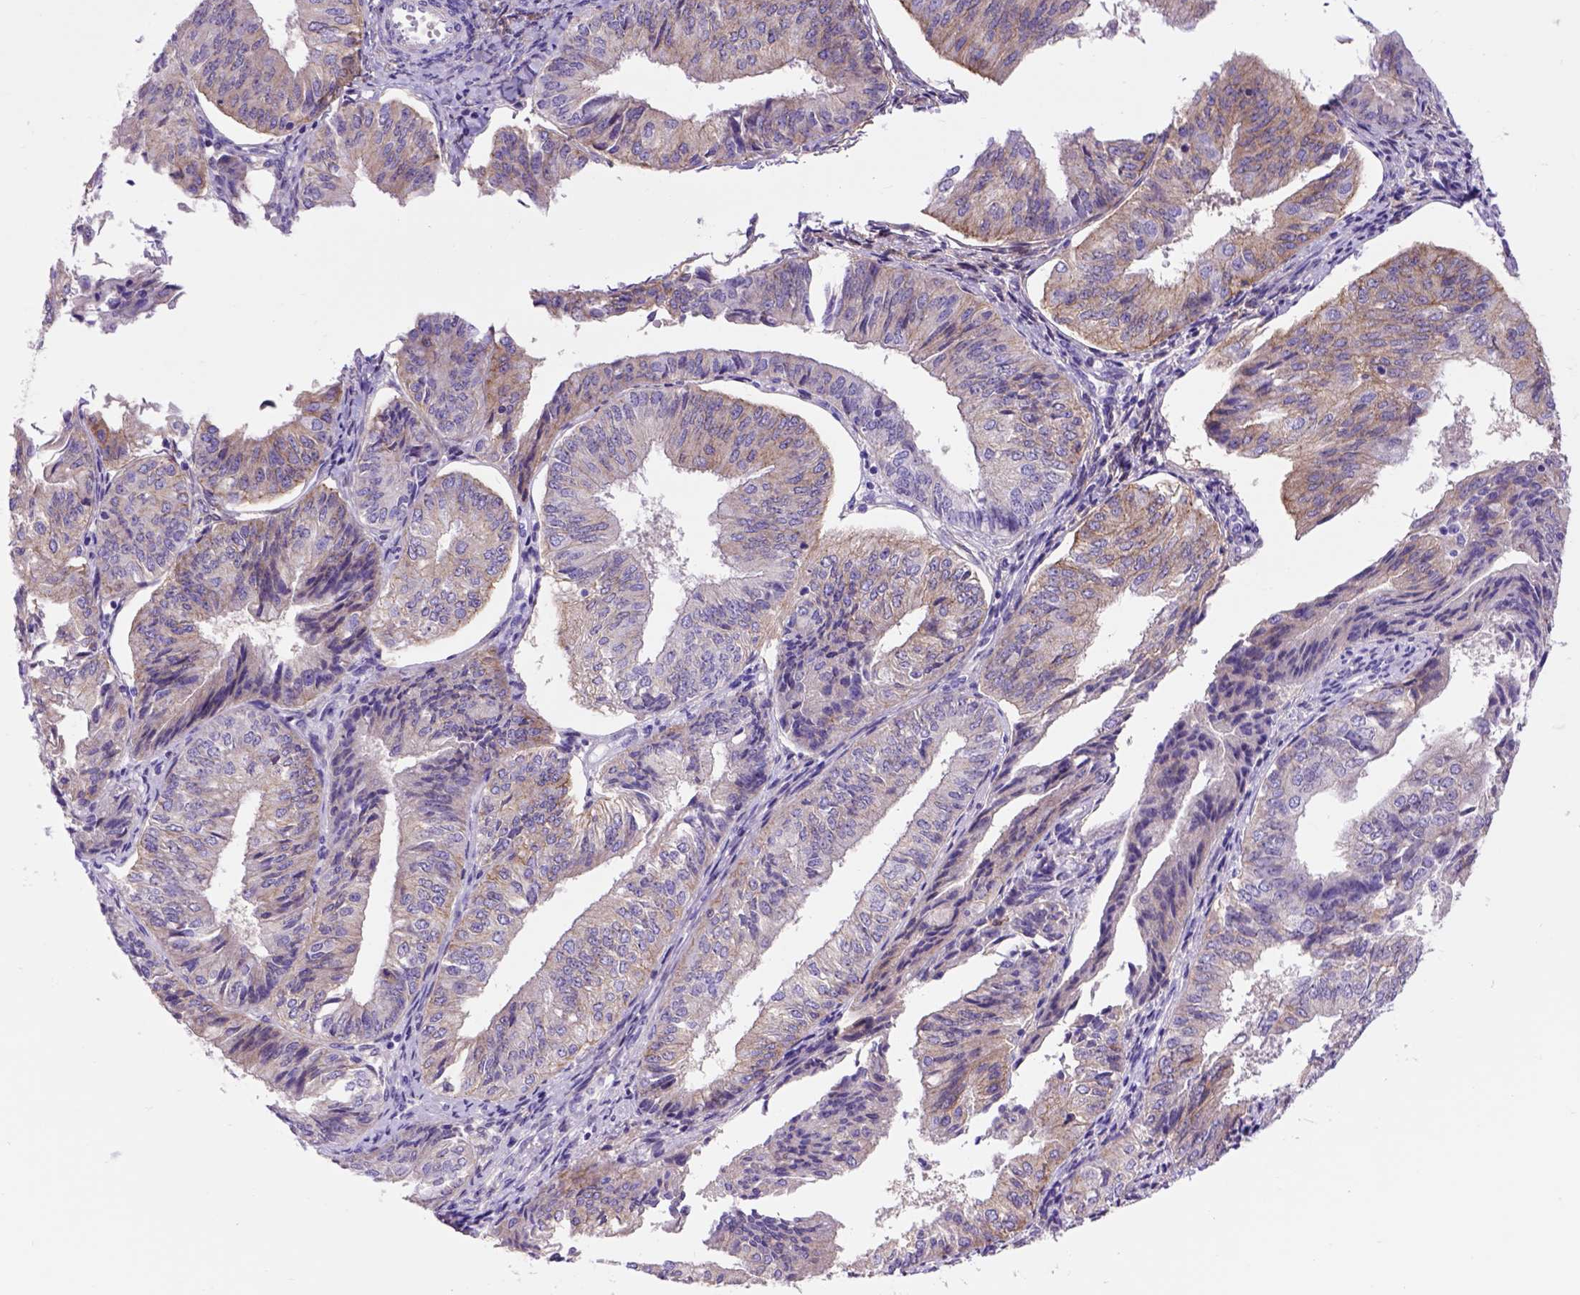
{"staining": {"intensity": "weak", "quantity": ">75%", "location": "cytoplasmic/membranous"}, "tissue": "endometrial cancer", "cell_type": "Tumor cells", "image_type": "cancer", "snomed": [{"axis": "morphology", "description": "Adenocarcinoma, NOS"}, {"axis": "topography", "description": "Endometrium"}], "caption": "Immunohistochemical staining of adenocarcinoma (endometrial) demonstrates low levels of weak cytoplasmic/membranous protein positivity in about >75% of tumor cells.", "gene": "EGFR", "patient": {"sex": "female", "age": 58}}